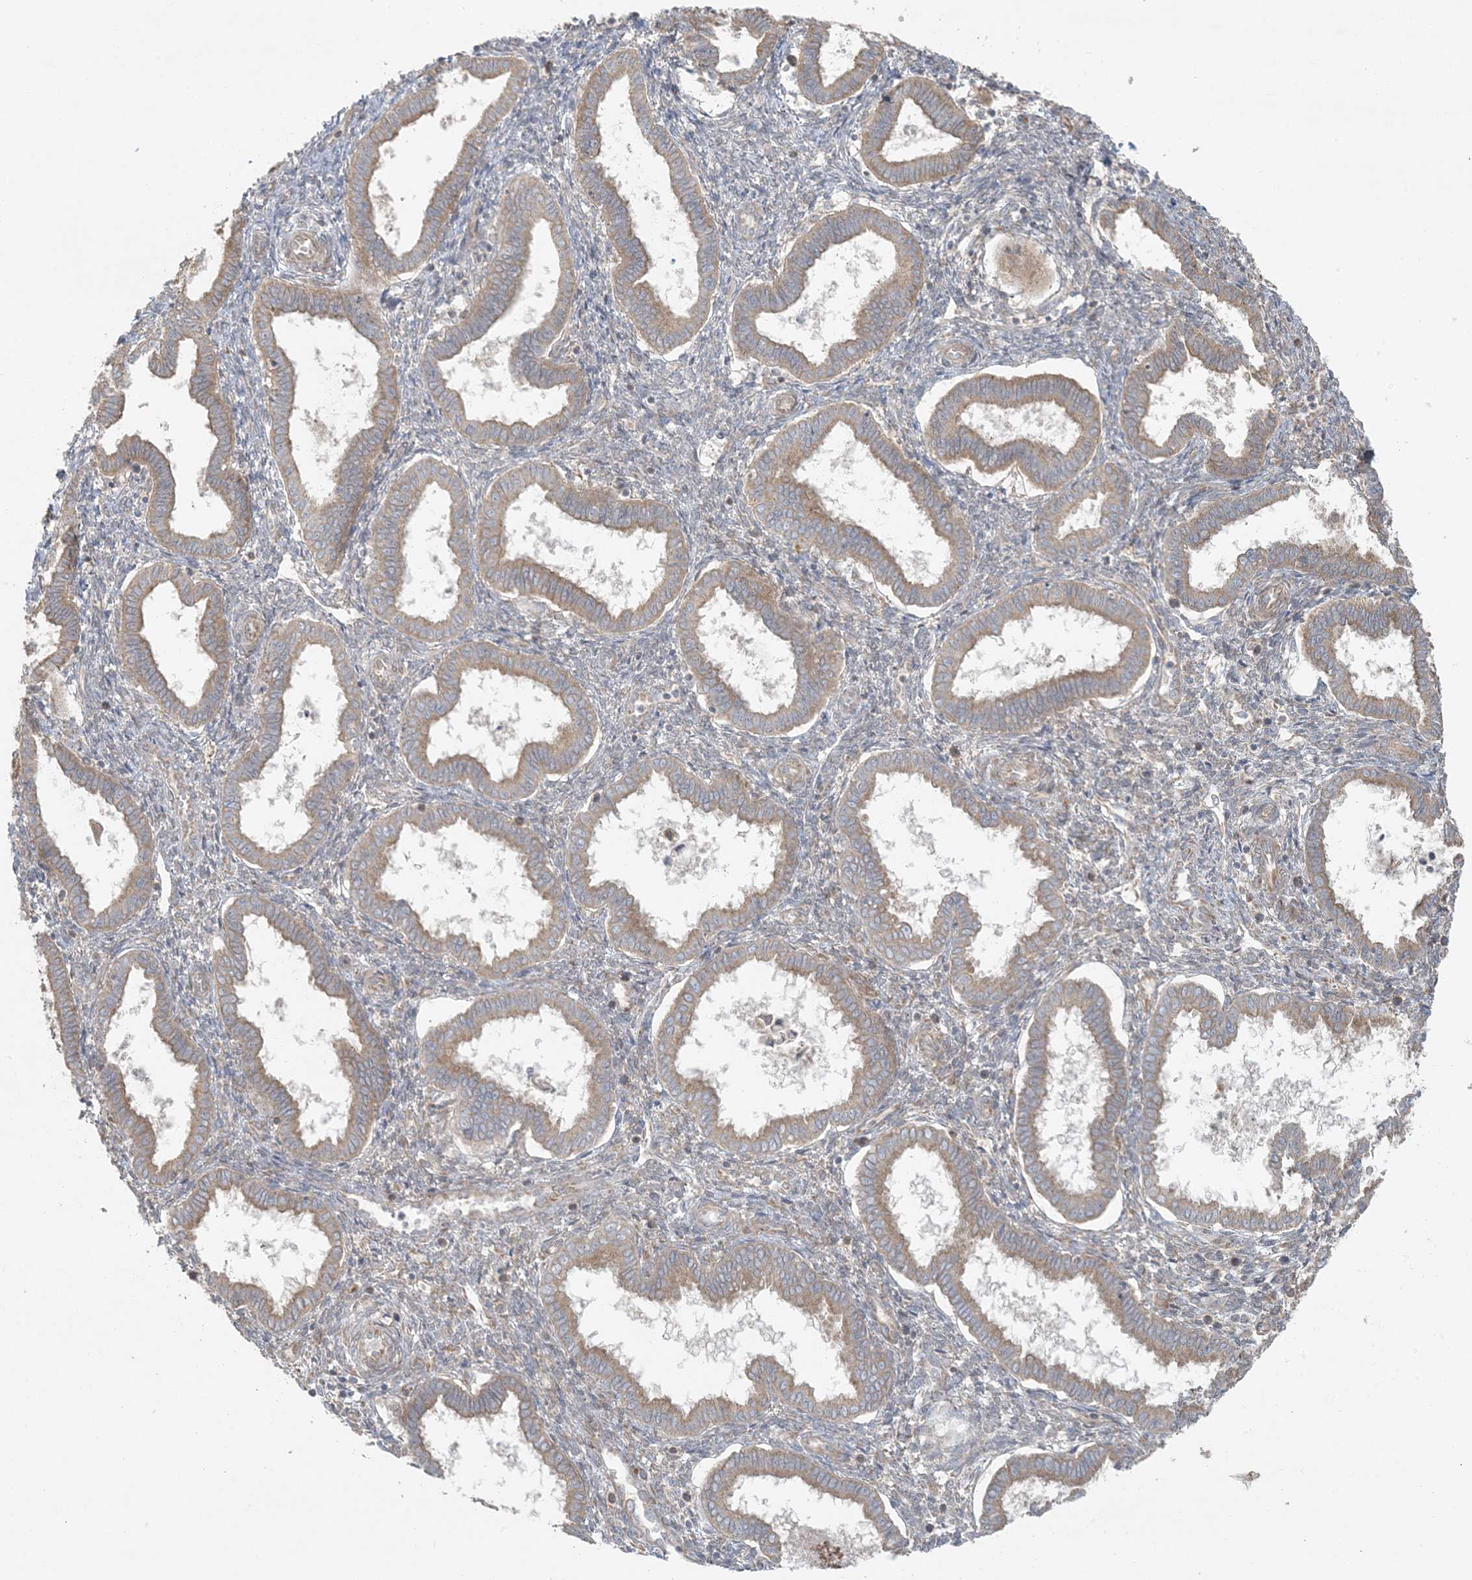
{"staining": {"intensity": "negative", "quantity": "none", "location": "none"}, "tissue": "endometrium", "cell_type": "Cells in endometrial stroma", "image_type": "normal", "snomed": [{"axis": "morphology", "description": "Normal tissue, NOS"}, {"axis": "topography", "description": "Endometrium"}], "caption": "This photomicrograph is of normal endometrium stained with IHC to label a protein in brown with the nuclei are counter-stained blue. There is no staining in cells in endometrial stroma. Nuclei are stained in blue.", "gene": "ZNF263", "patient": {"sex": "female", "age": 24}}